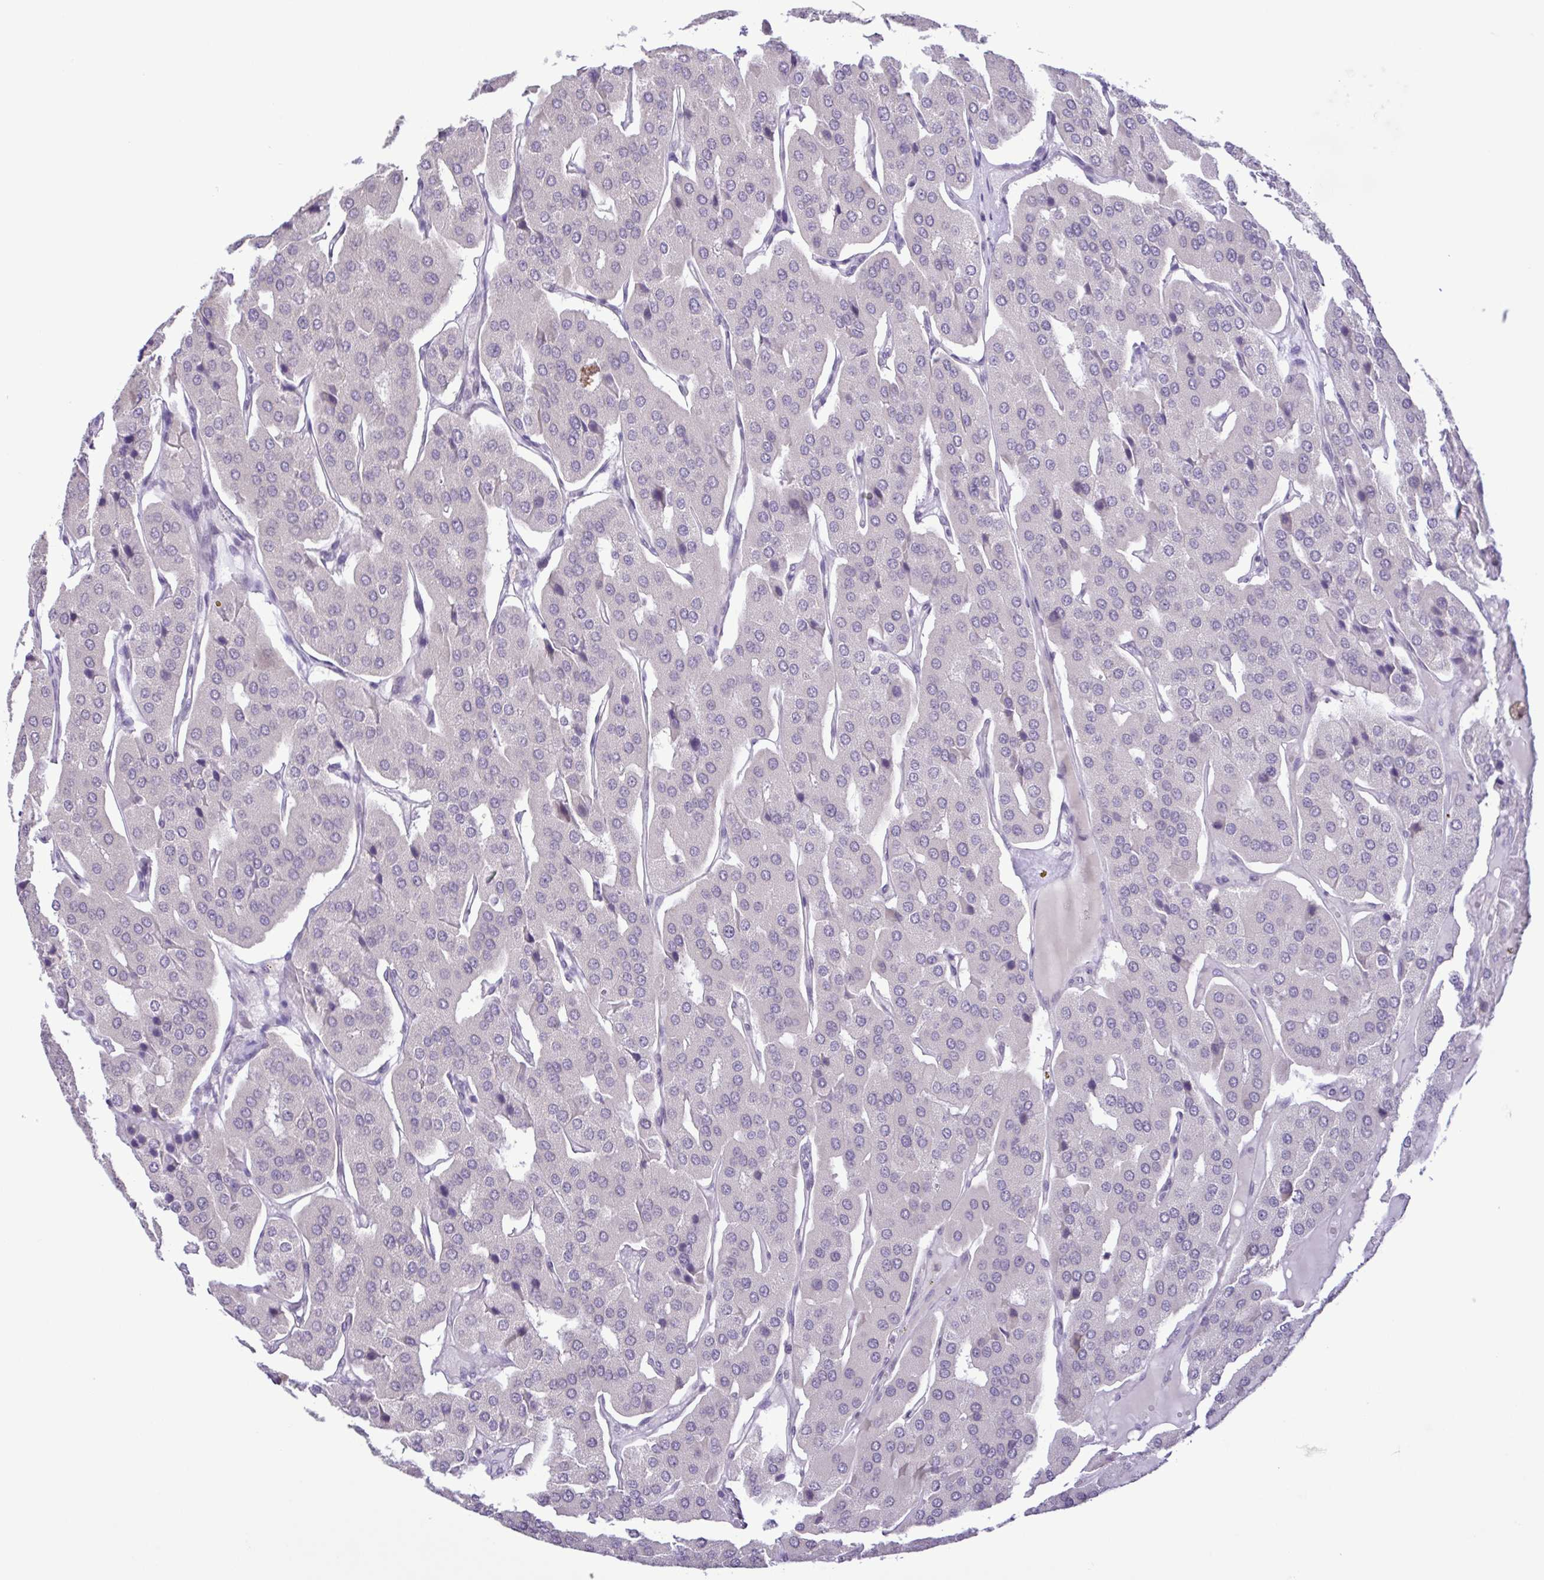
{"staining": {"intensity": "negative", "quantity": "none", "location": "none"}, "tissue": "parathyroid gland", "cell_type": "Glandular cells", "image_type": "normal", "snomed": [{"axis": "morphology", "description": "Normal tissue, NOS"}, {"axis": "morphology", "description": "Adenoma, NOS"}, {"axis": "topography", "description": "Parathyroid gland"}], "caption": "Immunohistochemistry of benign human parathyroid gland reveals no positivity in glandular cells.", "gene": "IL1RN", "patient": {"sex": "female", "age": 86}}